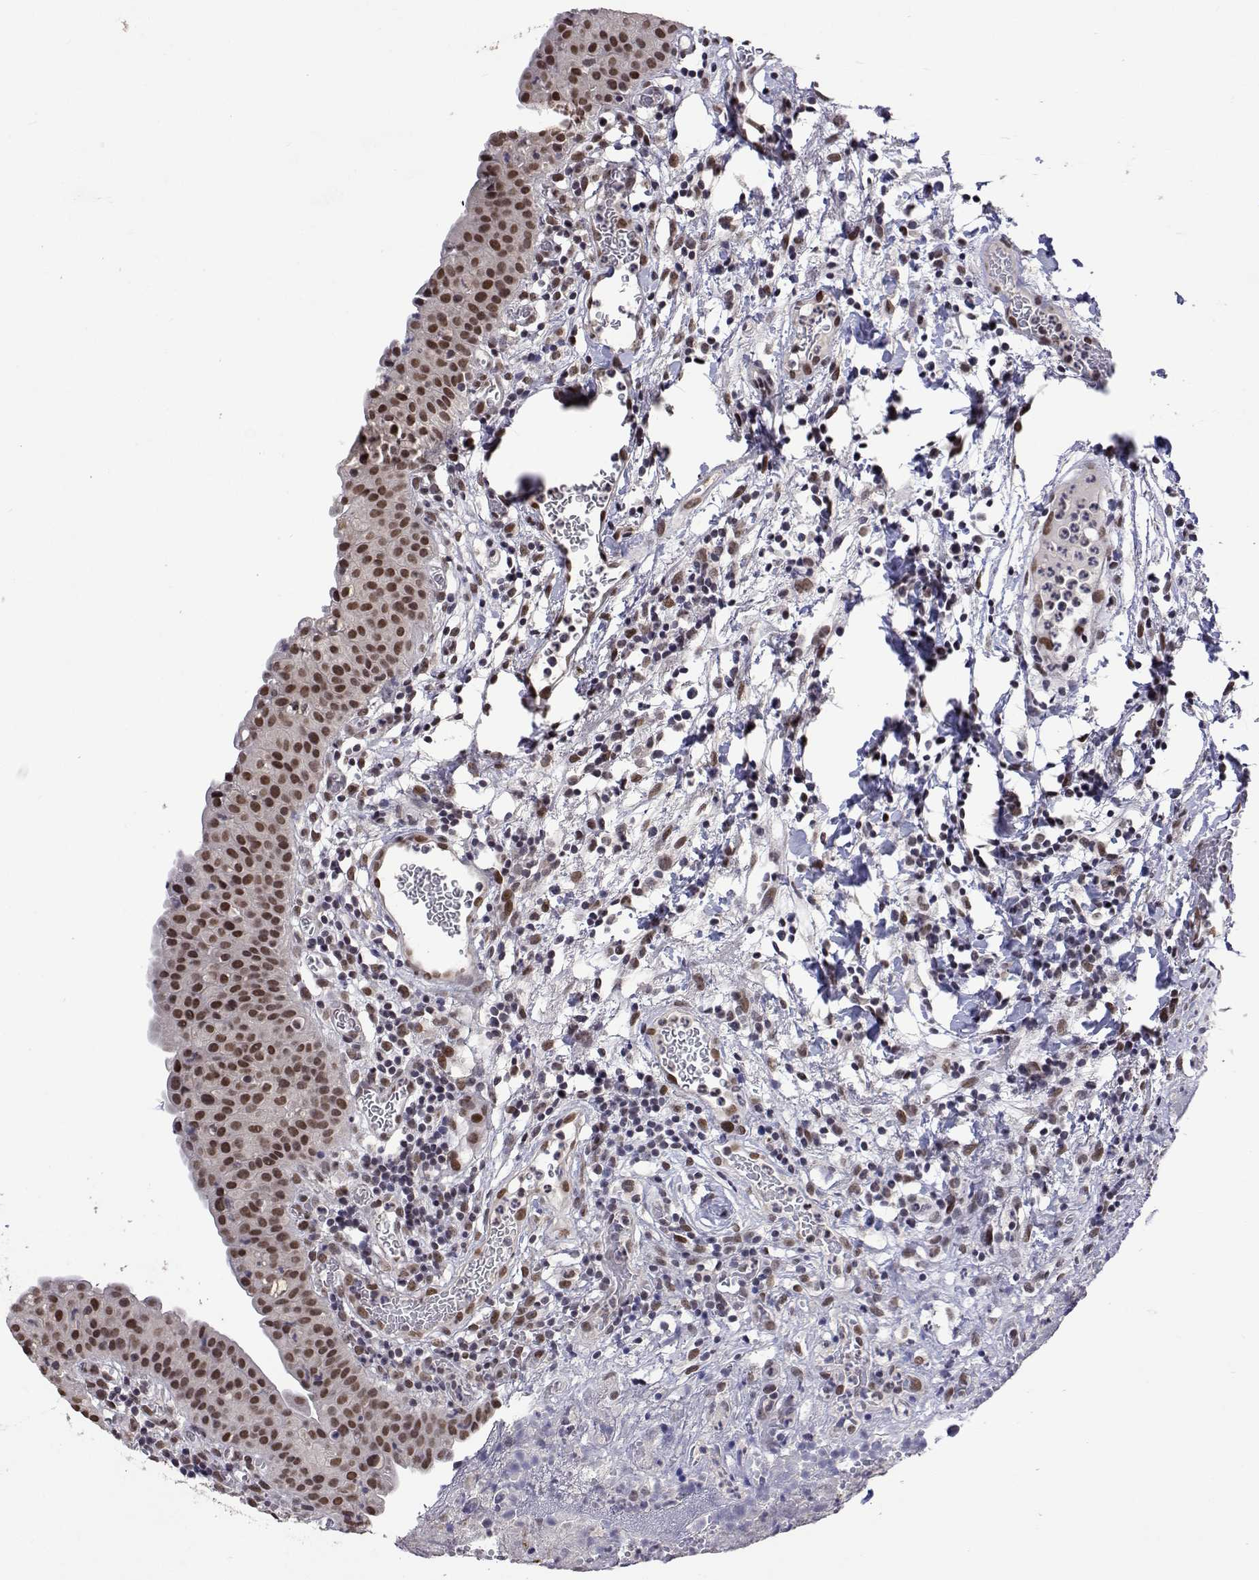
{"staining": {"intensity": "strong", "quantity": "25%-75%", "location": "nuclear"}, "tissue": "urinary bladder", "cell_type": "Urothelial cells", "image_type": "normal", "snomed": [{"axis": "morphology", "description": "Normal tissue, NOS"}, {"axis": "morphology", "description": "Inflammation, NOS"}, {"axis": "topography", "description": "Urinary bladder"}], "caption": "The micrograph demonstrates staining of normal urinary bladder, revealing strong nuclear protein positivity (brown color) within urothelial cells.", "gene": "HNRNPA0", "patient": {"sex": "male", "age": 57}}